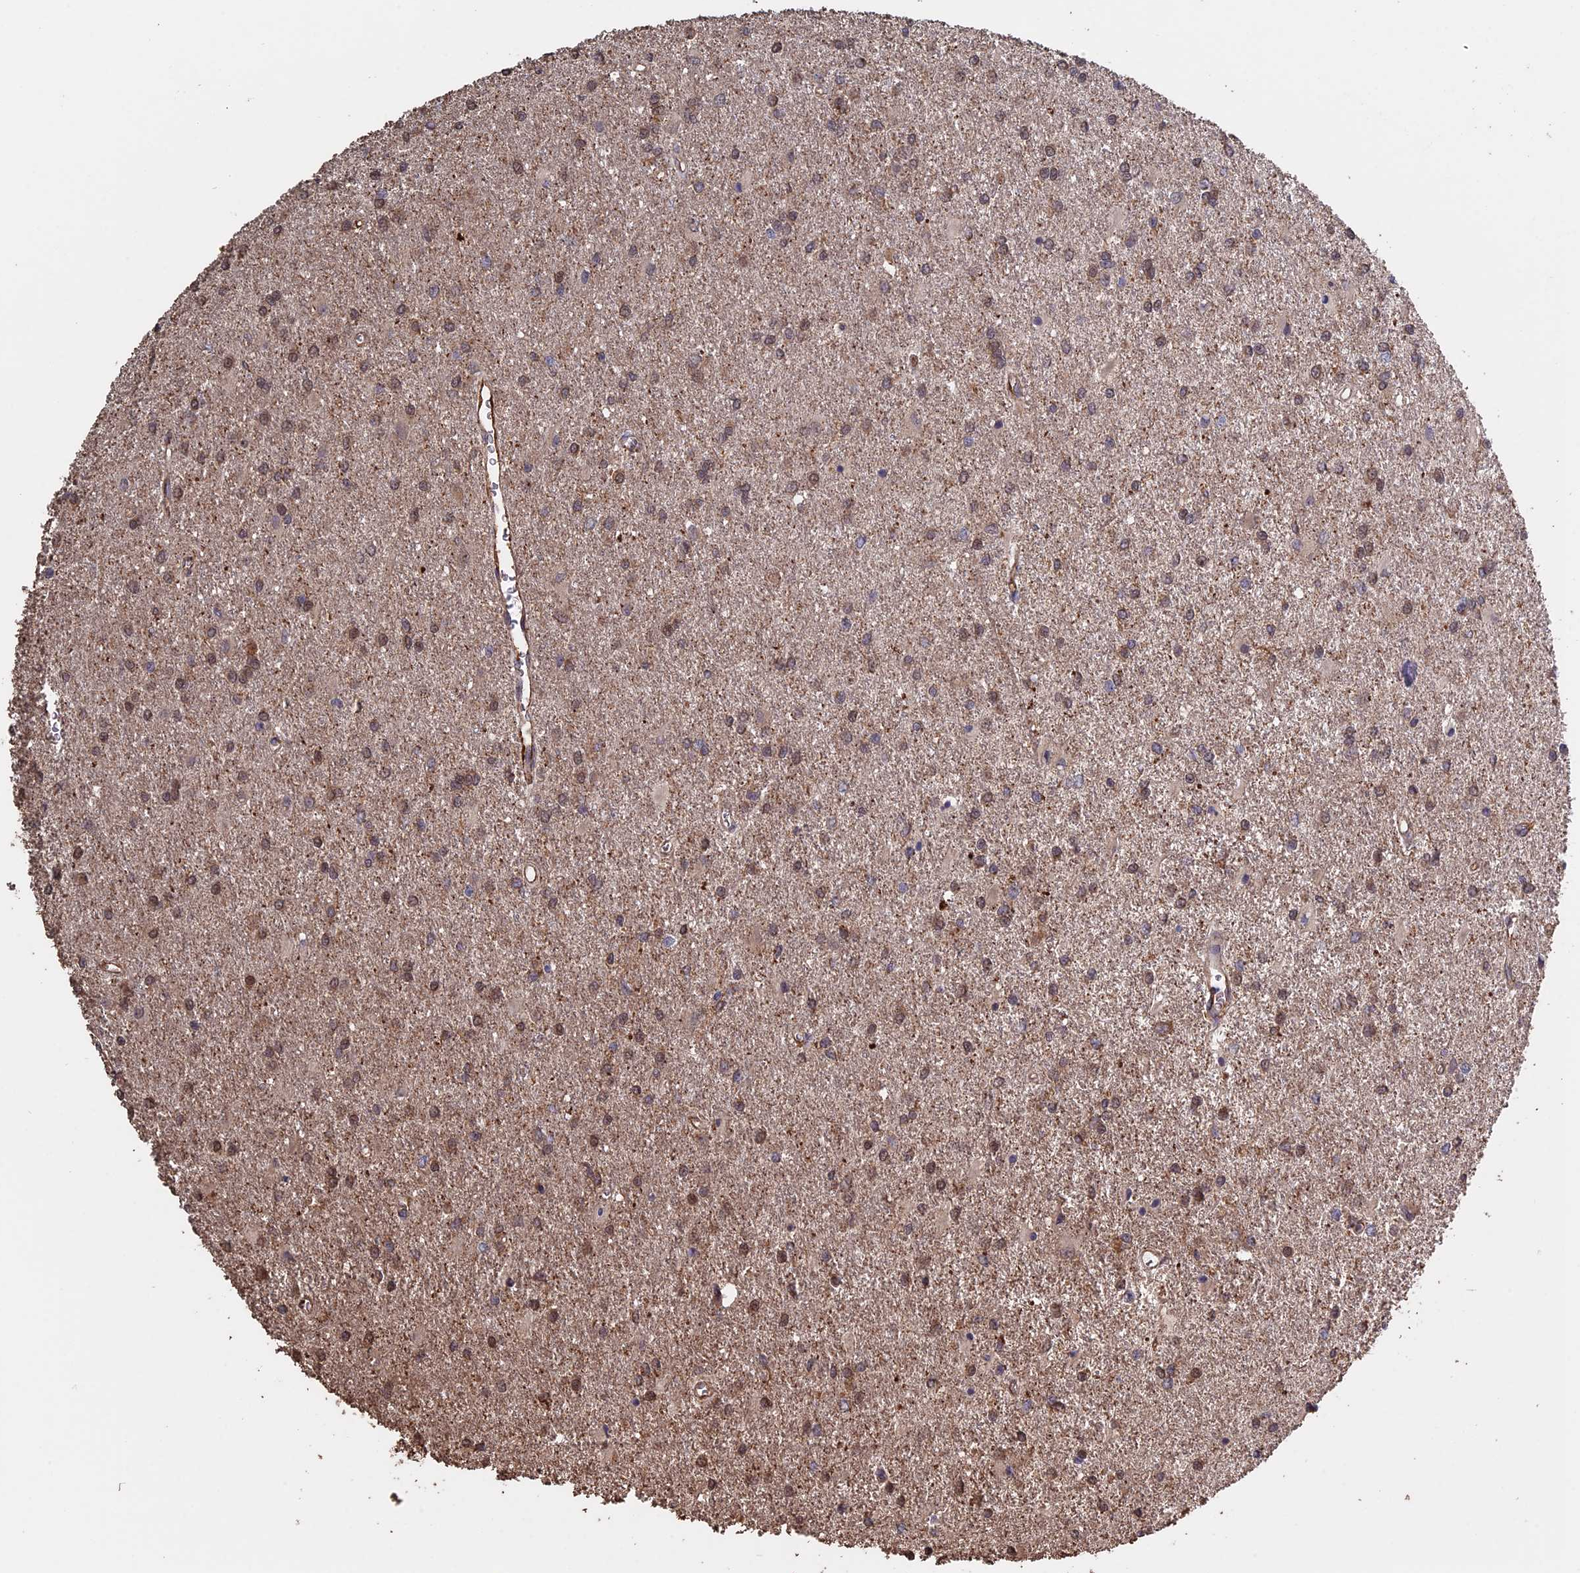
{"staining": {"intensity": "moderate", "quantity": "25%-75%", "location": "cytoplasmic/membranous,nuclear"}, "tissue": "glioma", "cell_type": "Tumor cells", "image_type": "cancer", "snomed": [{"axis": "morphology", "description": "Glioma, malignant, High grade"}, {"axis": "topography", "description": "Brain"}], "caption": "Tumor cells reveal medium levels of moderate cytoplasmic/membranous and nuclear expression in about 25%-75% of cells in human glioma.", "gene": "PIGQ", "patient": {"sex": "female", "age": 50}}